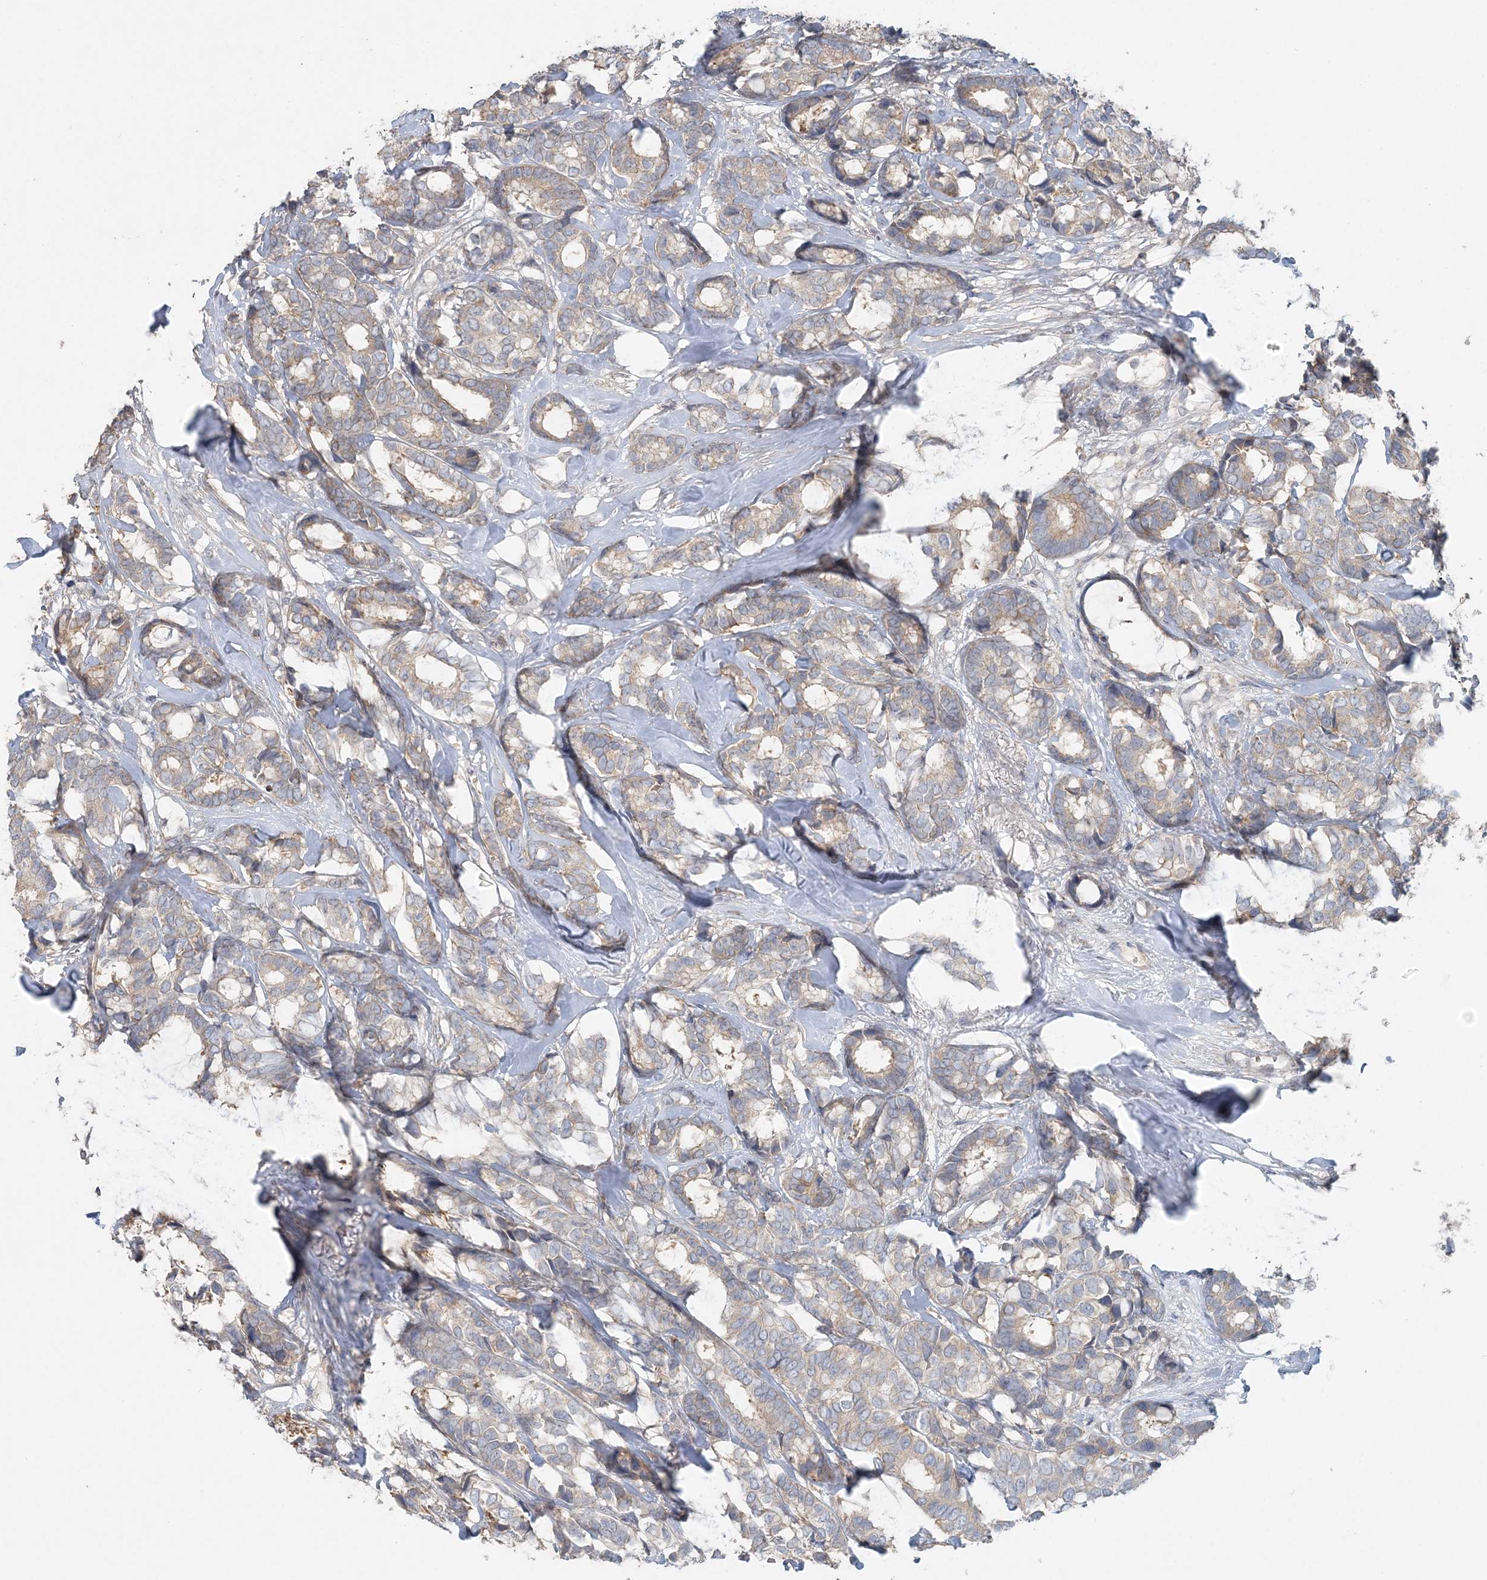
{"staining": {"intensity": "weak", "quantity": ">75%", "location": "cytoplasmic/membranous"}, "tissue": "breast cancer", "cell_type": "Tumor cells", "image_type": "cancer", "snomed": [{"axis": "morphology", "description": "Duct carcinoma"}, {"axis": "topography", "description": "Breast"}], "caption": "This photomicrograph exhibits immunohistochemistry (IHC) staining of human breast cancer, with low weak cytoplasmic/membranous expression in approximately >75% of tumor cells.", "gene": "SLC4A10", "patient": {"sex": "female", "age": 87}}